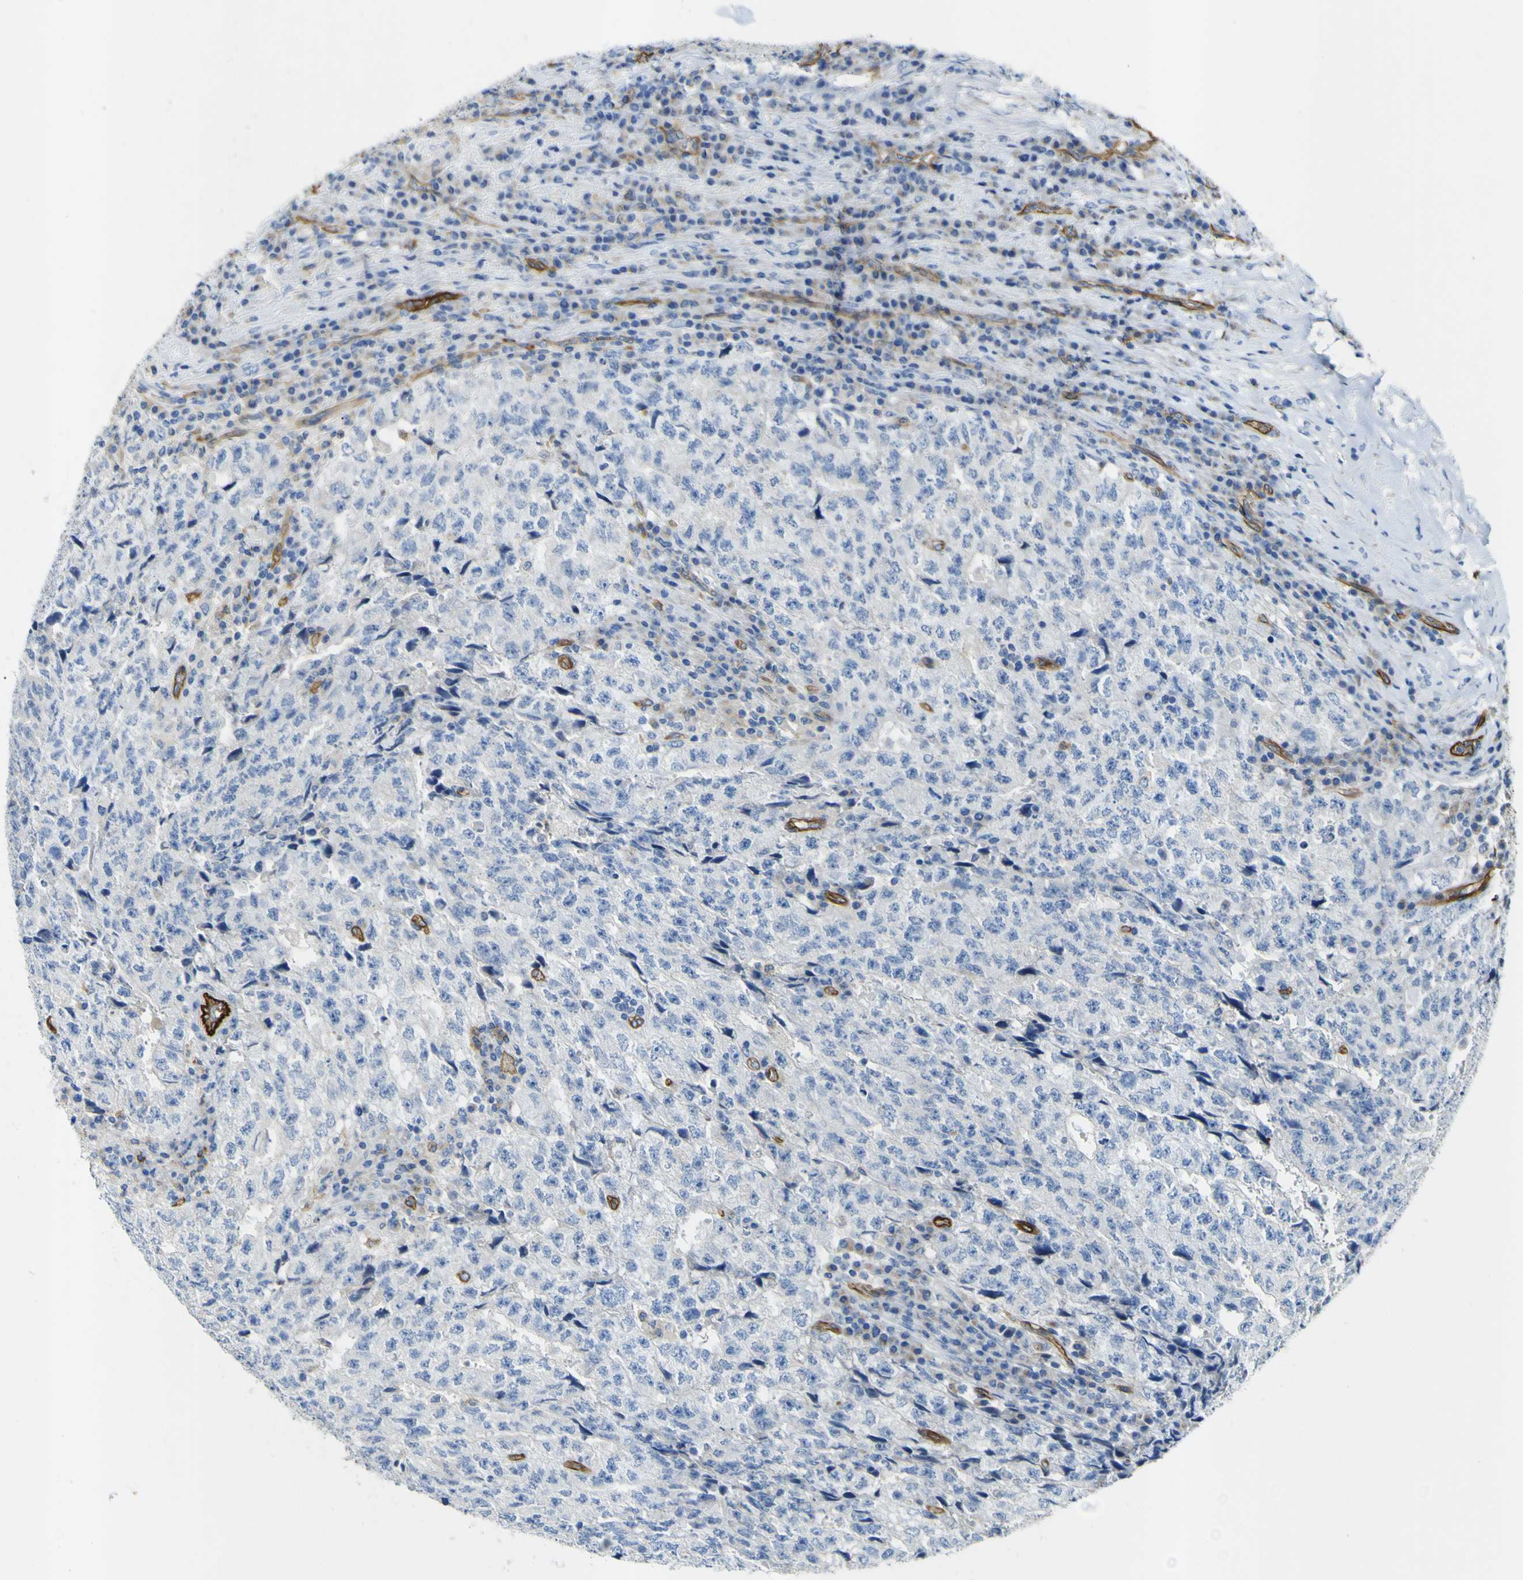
{"staining": {"intensity": "negative", "quantity": "none", "location": "none"}, "tissue": "testis cancer", "cell_type": "Tumor cells", "image_type": "cancer", "snomed": [{"axis": "morphology", "description": "Necrosis, NOS"}, {"axis": "morphology", "description": "Carcinoma, Embryonal, NOS"}, {"axis": "topography", "description": "Testis"}], "caption": "Immunohistochemistry (IHC) micrograph of neoplastic tissue: human testis embryonal carcinoma stained with DAB demonstrates no significant protein expression in tumor cells. (DAB (3,3'-diaminobenzidine) immunohistochemistry with hematoxylin counter stain).", "gene": "CD93", "patient": {"sex": "male", "age": 19}}